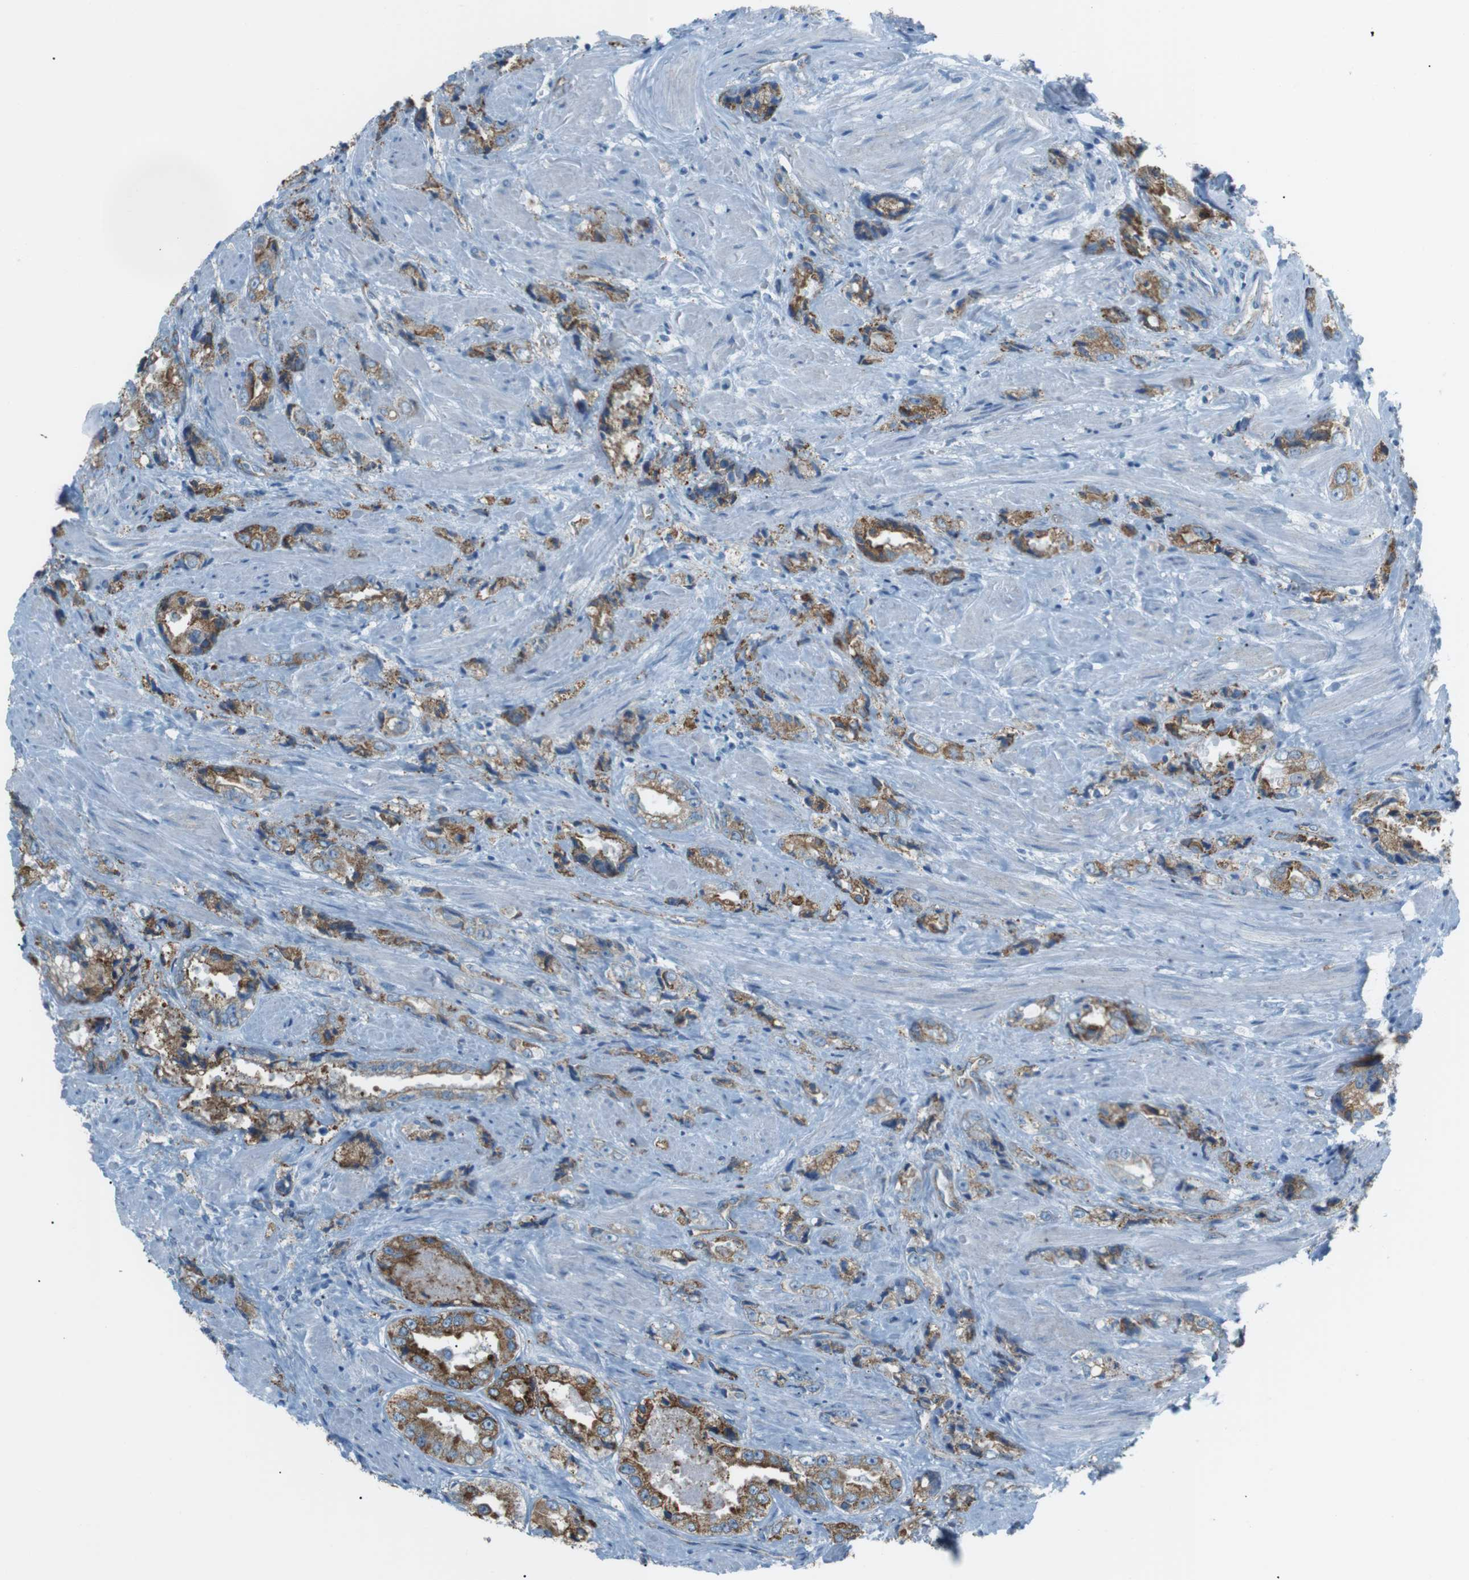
{"staining": {"intensity": "moderate", "quantity": ">75%", "location": "cytoplasmic/membranous"}, "tissue": "prostate cancer", "cell_type": "Tumor cells", "image_type": "cancer", "snomed": [{"axis": "morphology", "description": "Adenocarcinoma, High grade"}, {"axis": "topography", "description": "Prostate"}], "caption": "A medium amount of moderate cytoplasmic/membranous expression is appreciated in about >75% of tumor cells in adenocarcinoma (high-grade) (prostate) tissue. (DAB (3,3'-diaminobenzidine) IHC with brightfield microscopy, high magnification).", "gene": "VAMP1", "patient": {"sex": "male", "age": 61}}